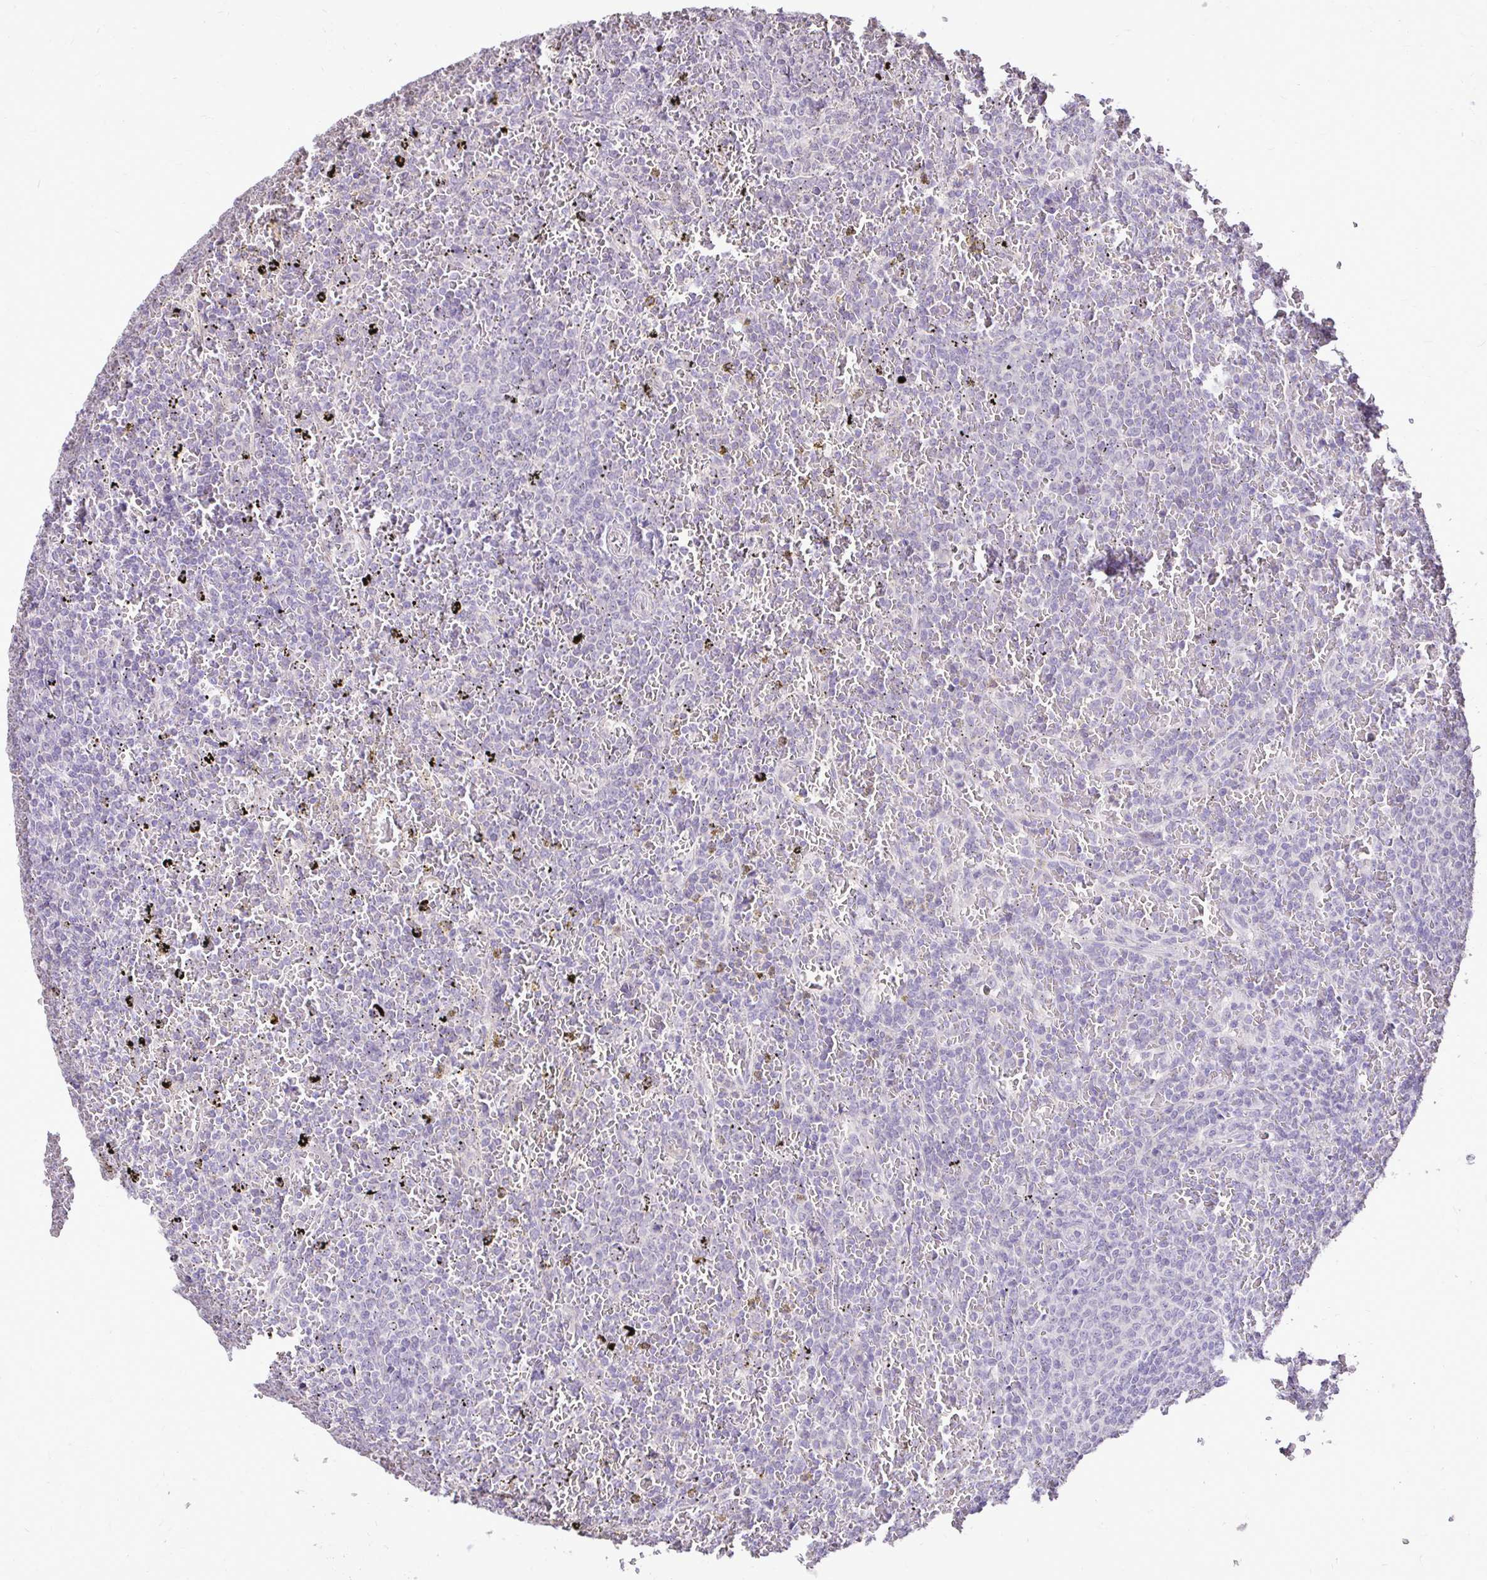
{"staining": {"intensity": "negative", "quantity": "none", "location": "none"}, "tissue": "lymphoma", "cell_type": "Tumor cells", "image_type": "cancer", "snomed": [{"axis": "morphology", "description": "Malignant lymphoma, non-Hodgkin's type, Low grade"}, {"axis": "topography", "description": "Spleen"}], "caption": "Malignant lymphoma, non-Hodgkin's type (low-grade) stained for a protein using IHC reveals no positivity tumor cells.", "gene": "KIAA1210", "patient": {"sex": "female", "age": 77}}